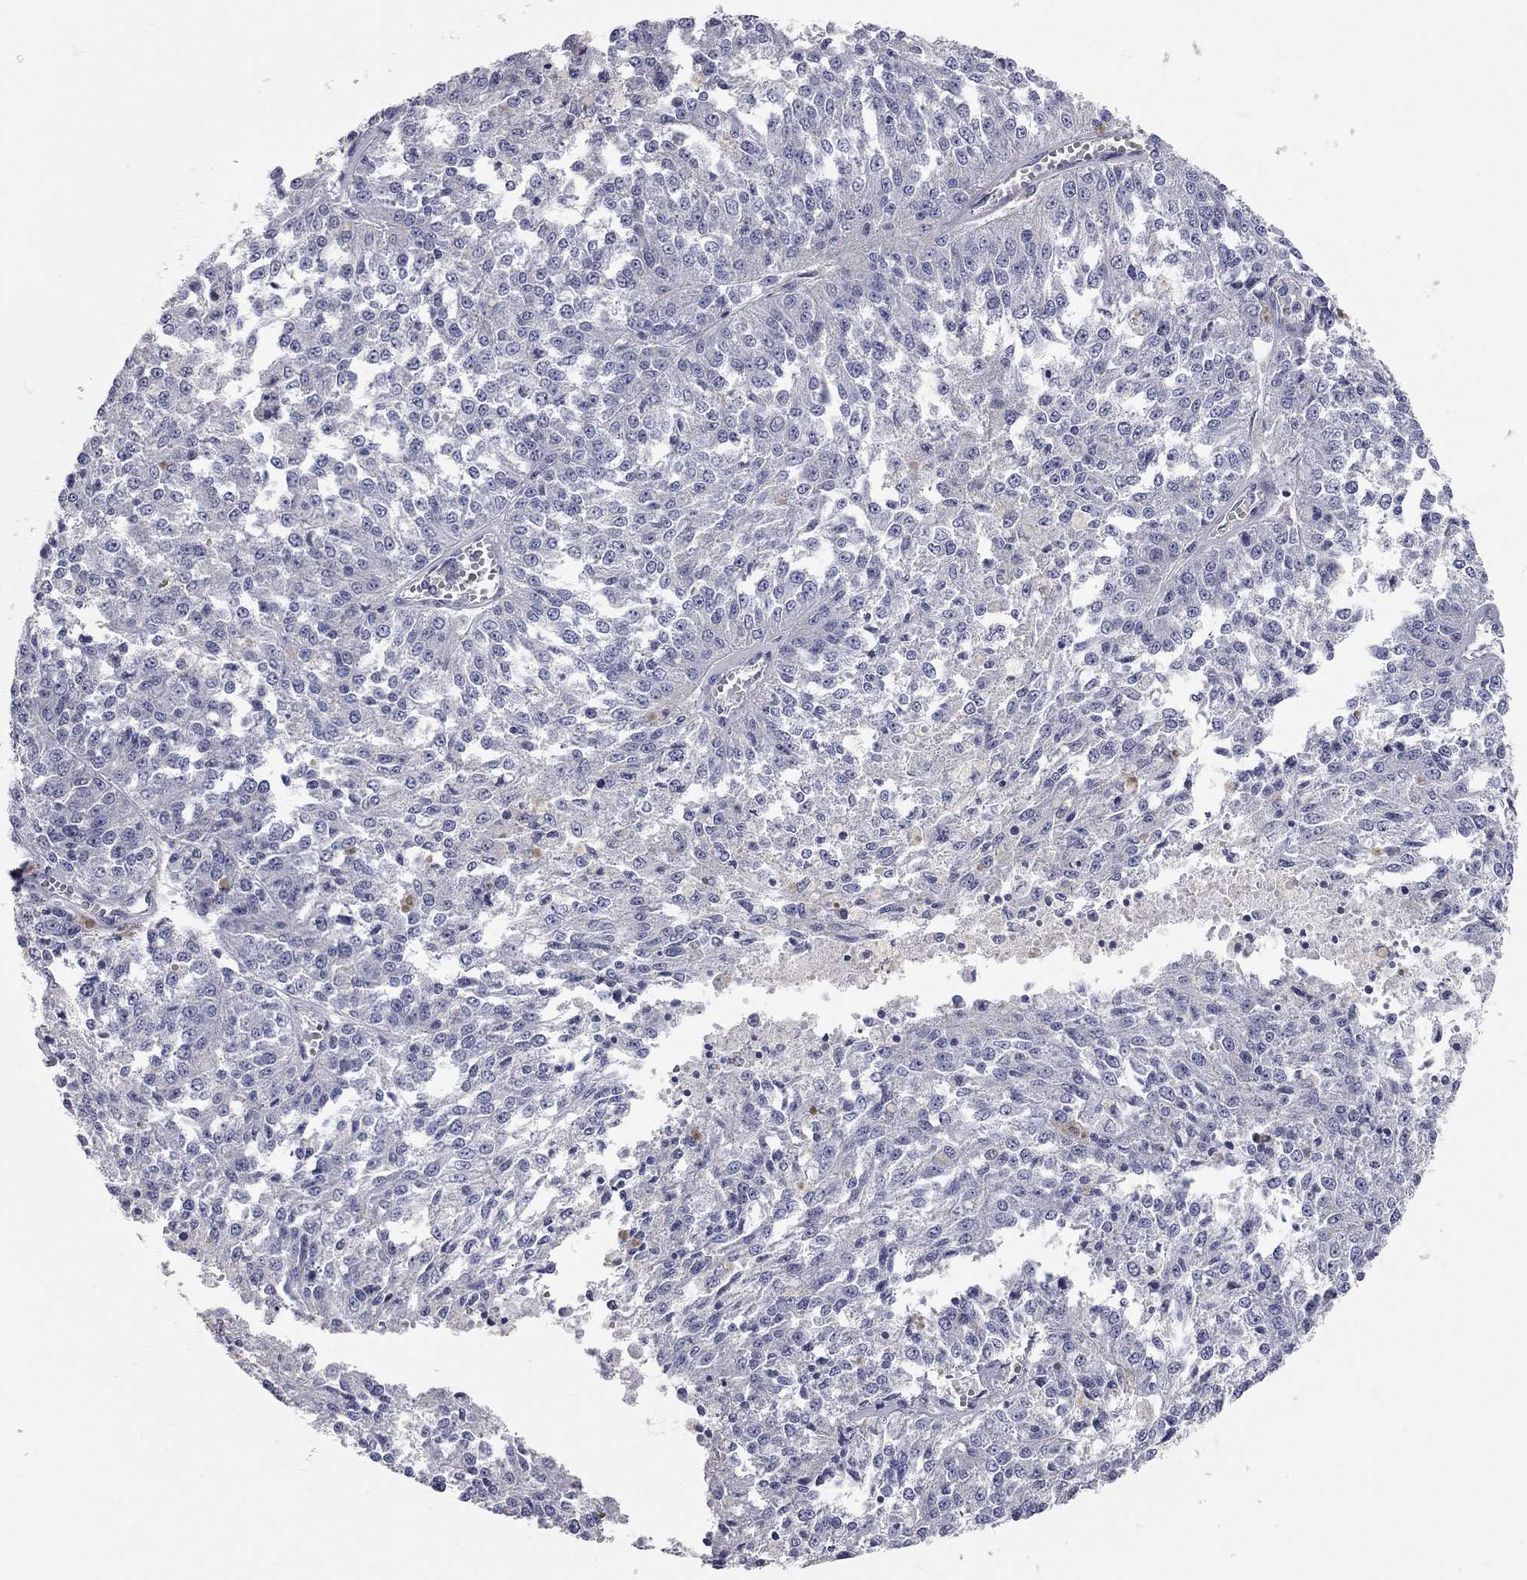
{"staining": {"intensity": "weak", "quantity": "<25%", "location": "cytoplasmic/membranous"}, "tissue": "melanoma", "cell_type": "Tumor cells", "image_type": "cancer", "snomed": [{"axis": "morphology", "description": "Malignant melanoma, Metastatic site"}, {"axis": "topography", "description": "Lymph node"}], "caption": "Tumor cells show no significant staining in malignant melanoma (metastatic site).", "gene": "C10orf90", "patient": {"sex": "female", "age": 64}}